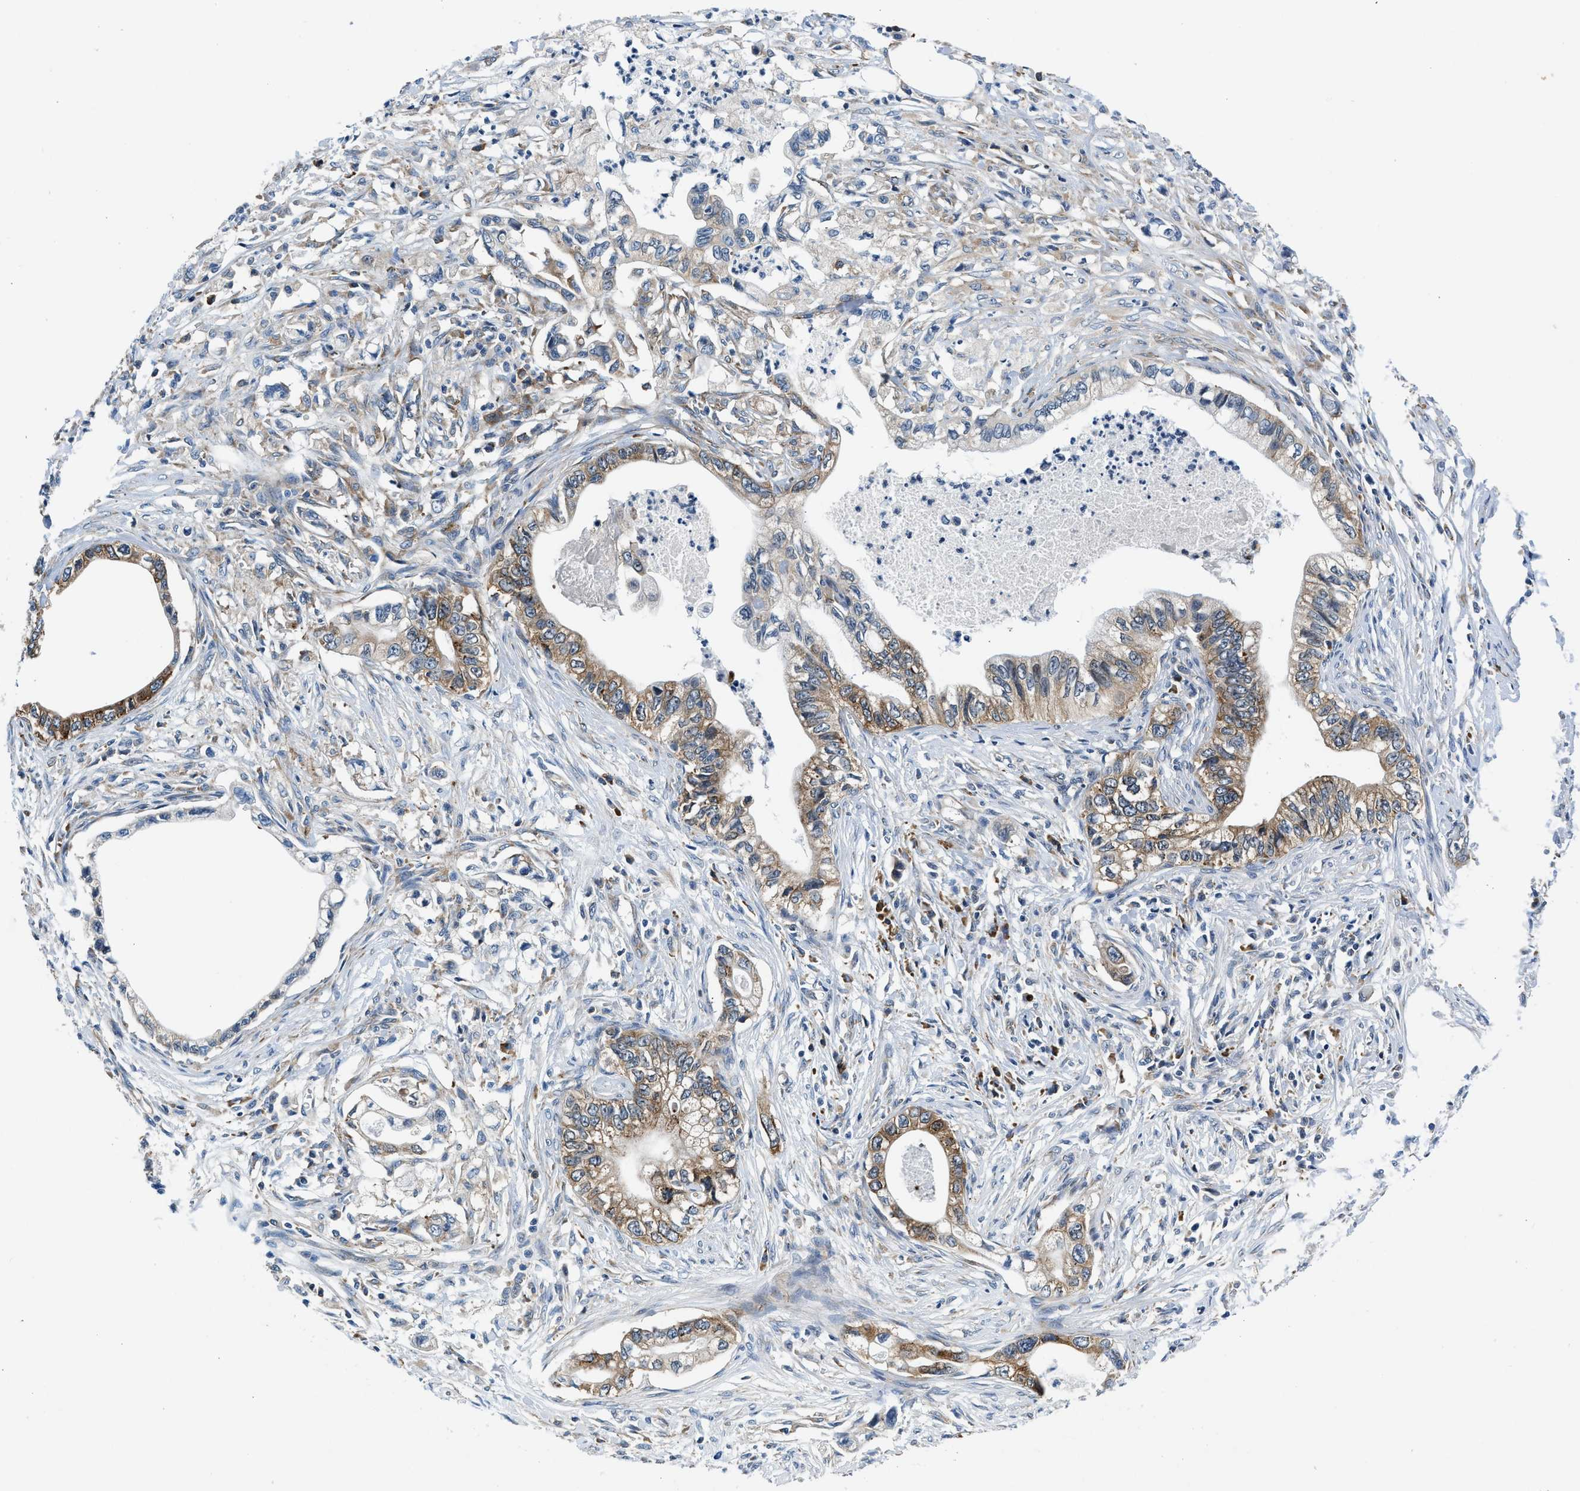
{"staining": {"intensity": "moderate", "quantity": "<25%", "location": "cytoplasmic/membranous"}, "tissue": "pancreatic cancer", "cell_type": "Tumor cells", "image_type": "cancer", "snomed": [{"axis": "morphology", "description": "Adenocarcinoma, NOS"}, {"axis": "topography", "description": "Pancreas"}], "caption": "Immunohistochemistry (DAB) staining of pancreatic cancer (adenocarcinoma) demonstrates moderate cytoplasmic/membranous protein expression in approximately <25% of tumor cells.", "gene": "PA2G4", "patient": {"sex": "male", "age": 56}}